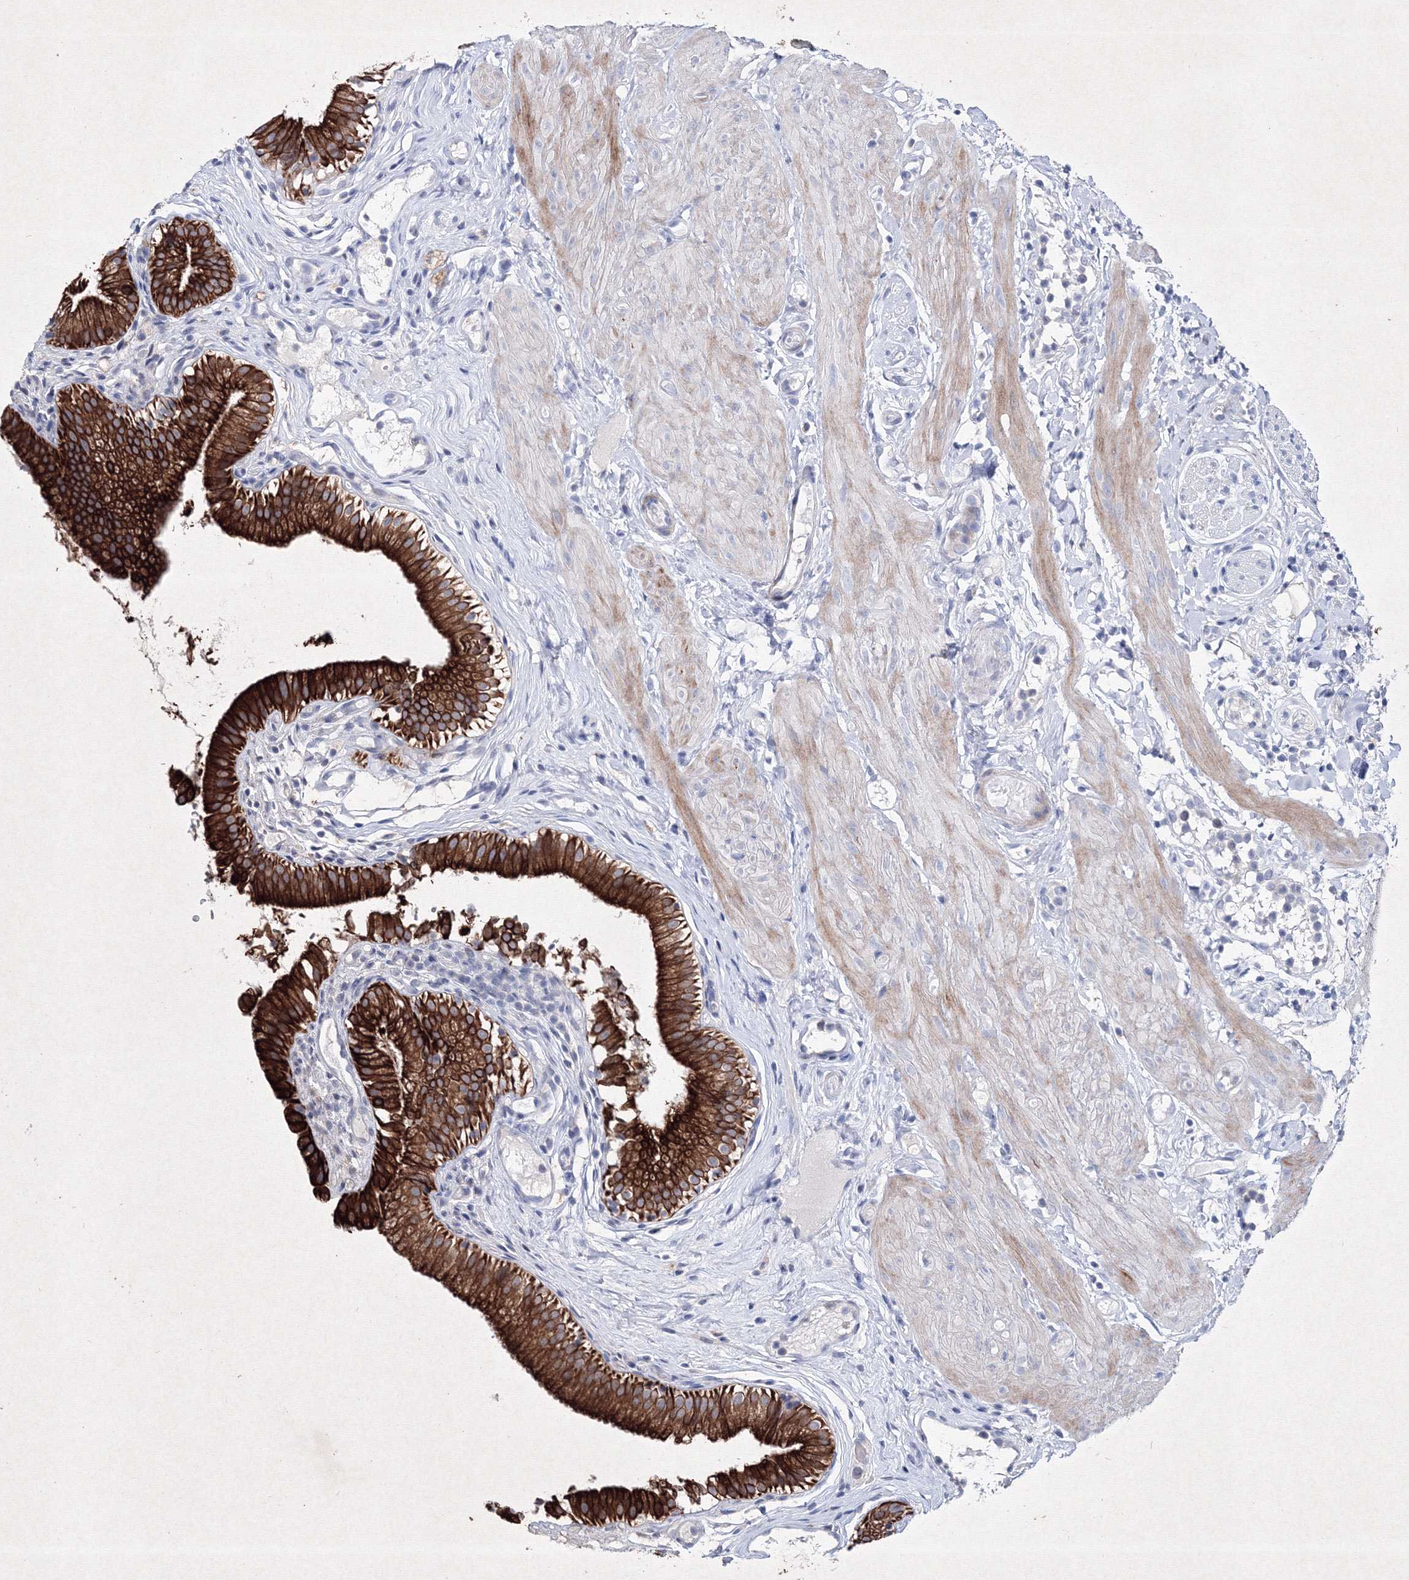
{"staining": {"intensity": "strong", "quantity": ">75%", "location": "cytoplasmic/membranous"}, "tissue": "gallbladder", "cell_type": "Glandular cells", "image_type": "normal", "snomed": [{"axis": "morphology", "description": "Normal tissue, NOS"}, {"axis": "topography", "description": "Gallbladder"}], "caption": "Strong cytoplasmic/membranous protein staining is appreciated in approximately >75% of glandular cells in gallbladder.", "gene": "SMIM29", "patient": {"sex": "female", "age": 26}}